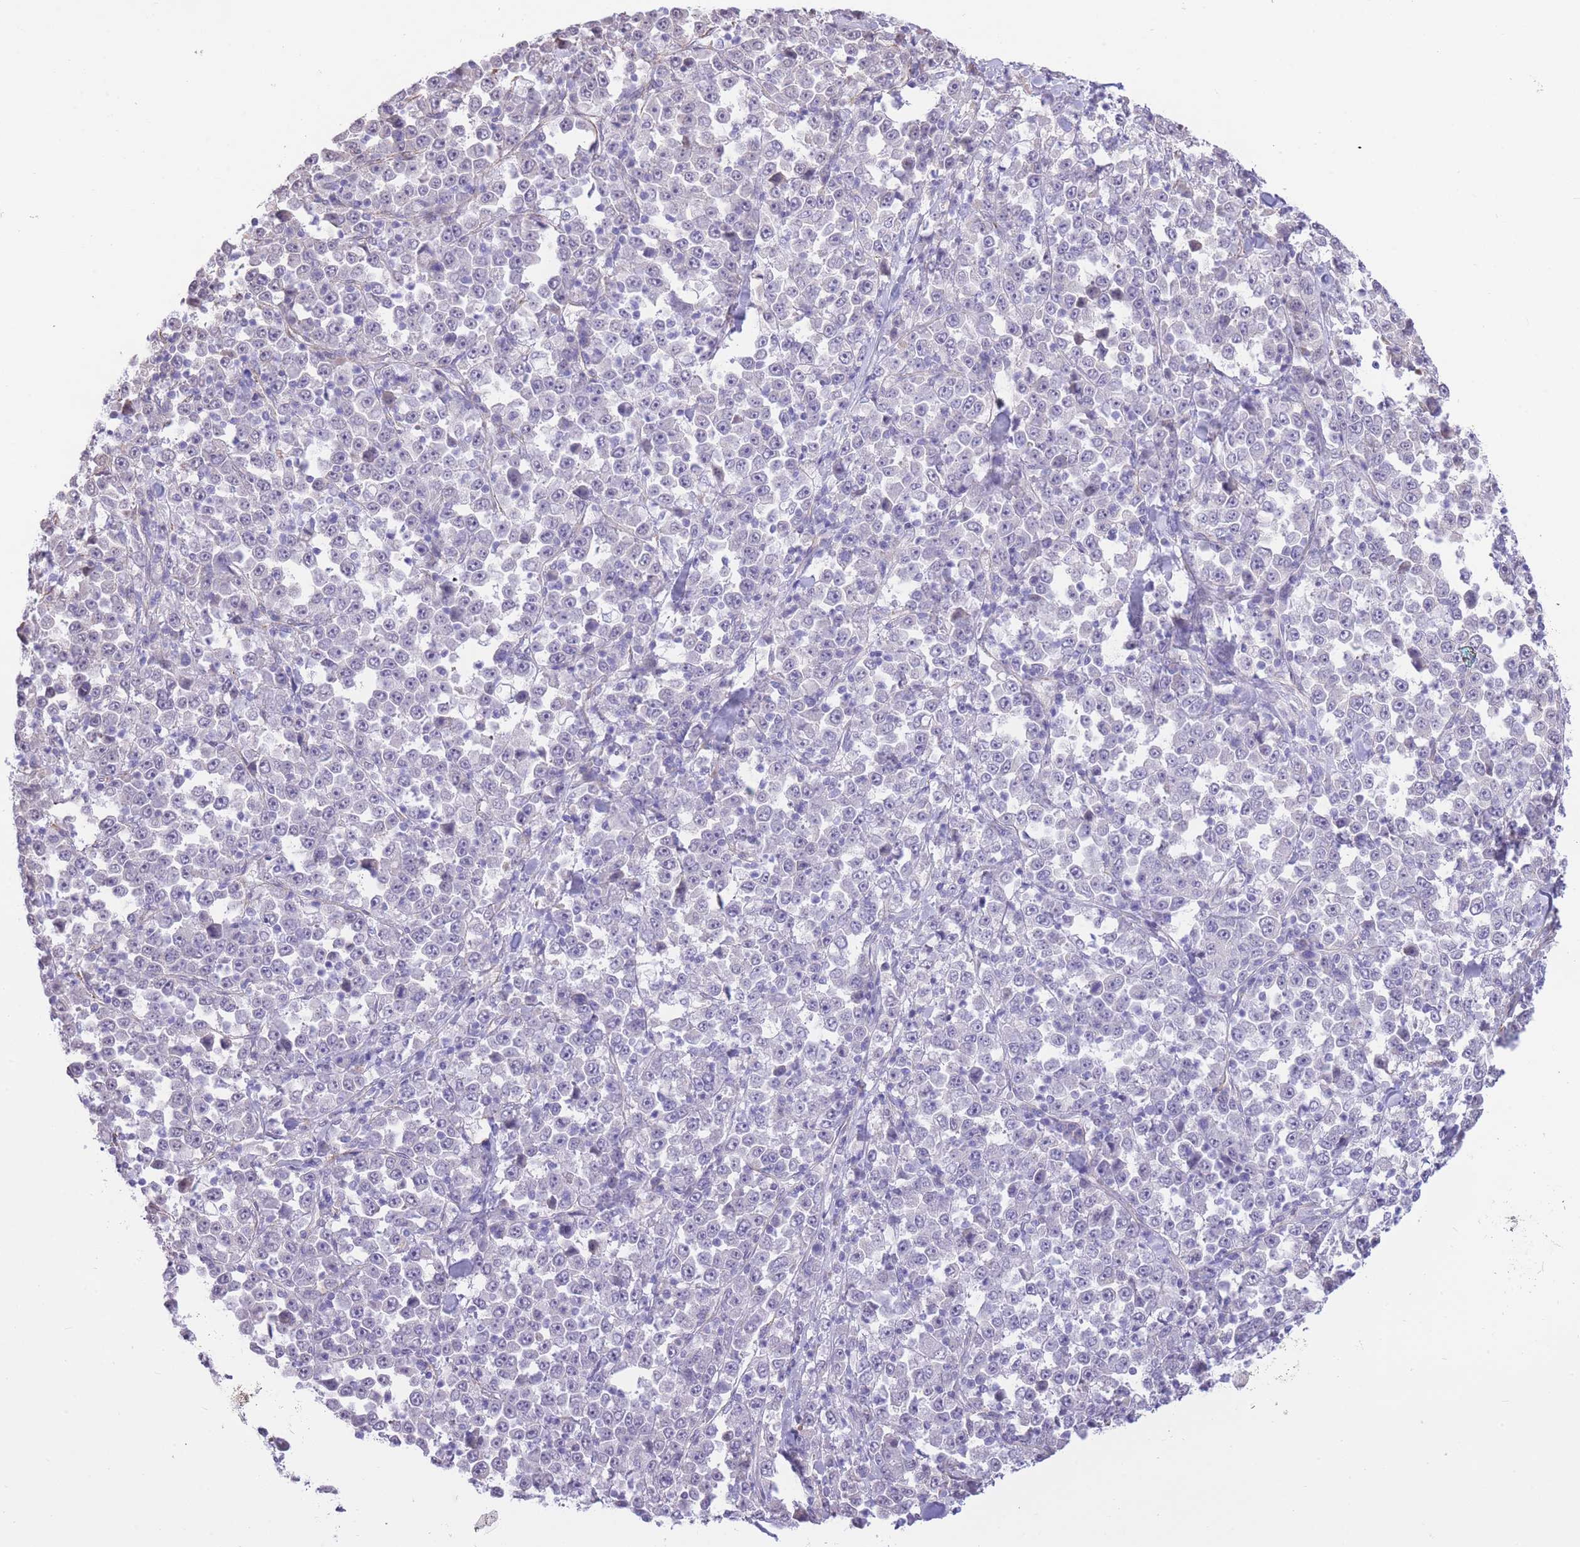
{"staining": {"intensity": "negative", "quantity": "none", "location": "none"}, "tissue": "stomach cancer", "cell_type": "Tumor cells", "image_type": "cancer", "snomed": [{"axis": "morphology", "description": "Normal tissue, NOS"}, {"axis": "morphology", "description": "Adenocarcinoma, NOS"}, {"axis": "topography", "description": "Stomach, upper"}, {"axis": "topography", "description": "Stomach"}], "caption": "Tumor cells are negative for brown protein staining in stomach adenocarcinoma.", "gene": "PSG8", "patient": {"sex": "male", "age": 59}}